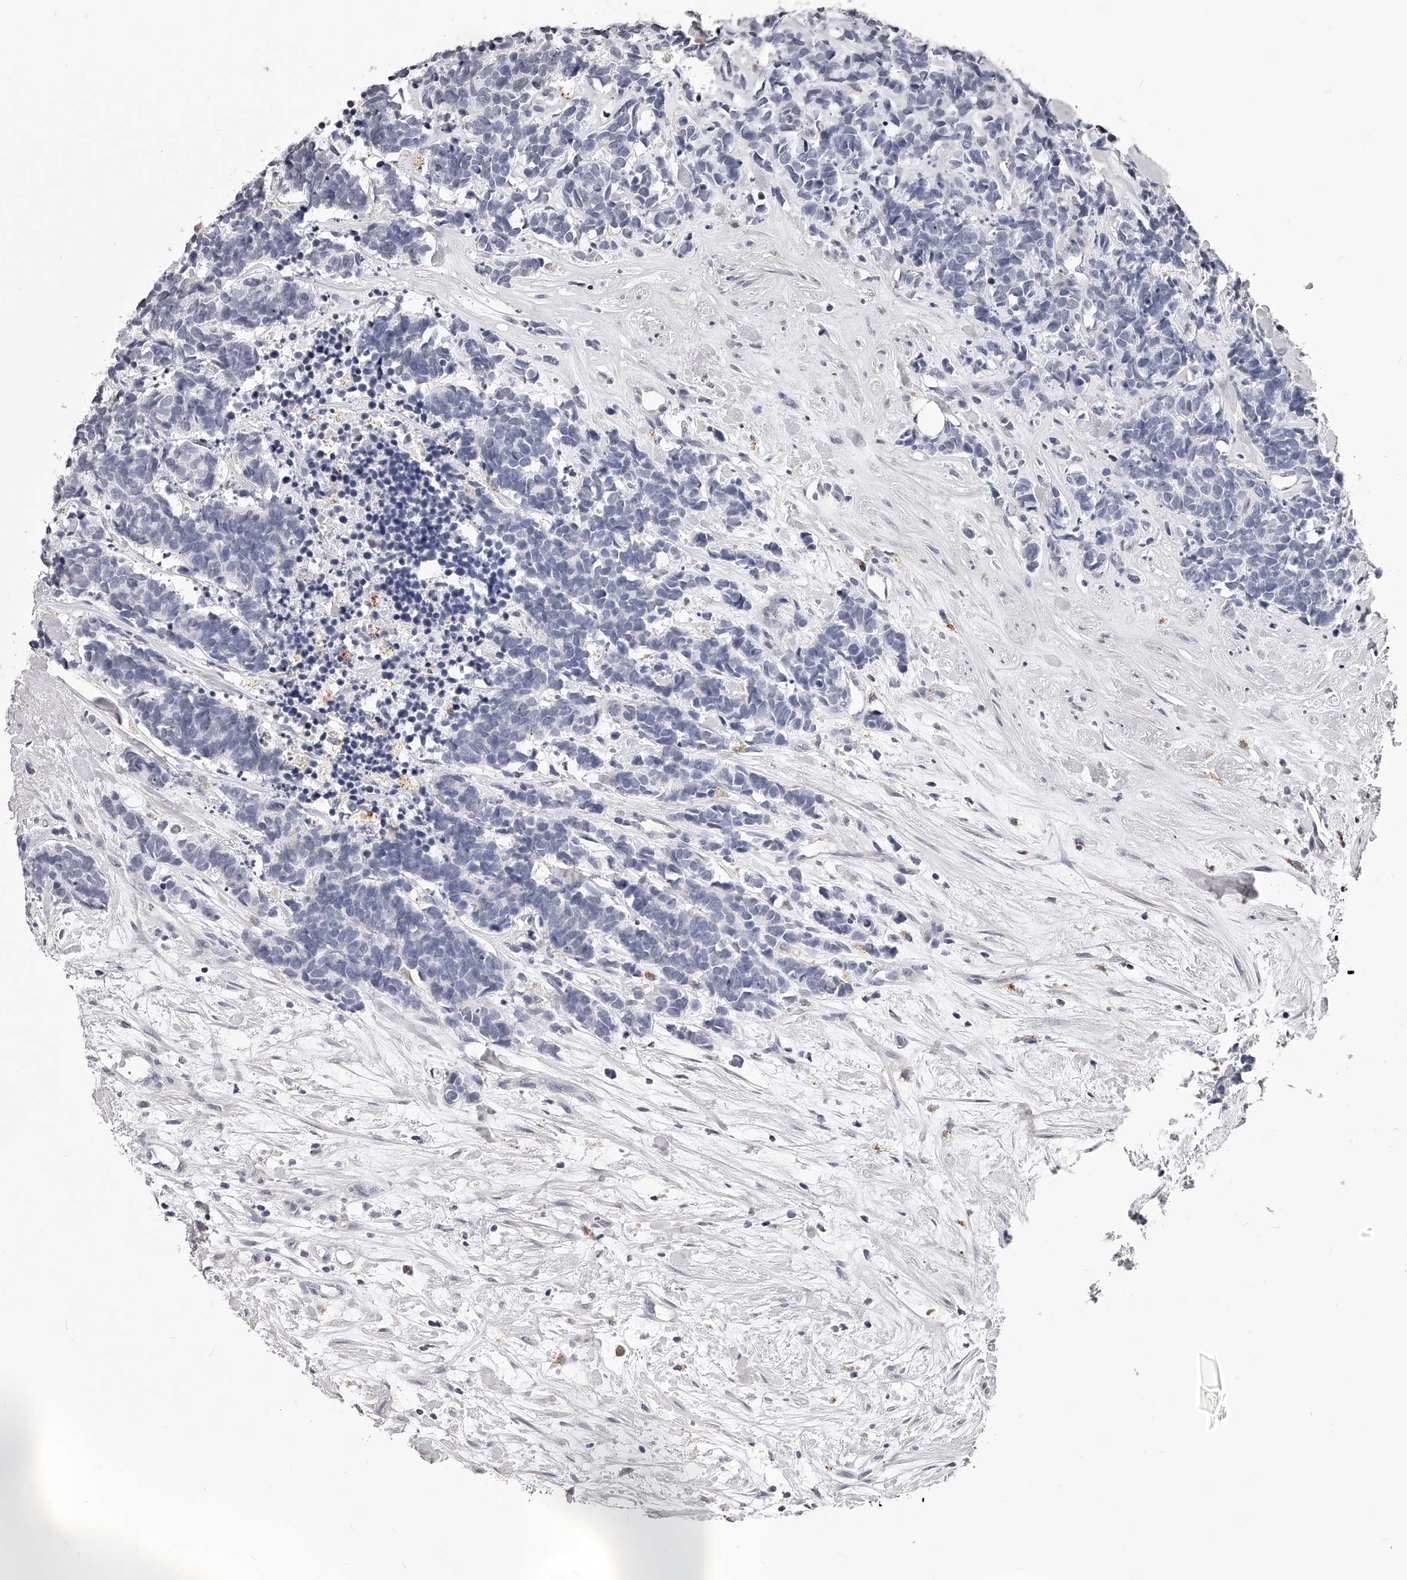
{"staining": {"intensity": "negative", "quantity": "none", "location": "none"}, "tissue": "carcinoid", "cell_type": "Tumor cells", "image_type": "cancer", "snomed": [{"axis": "morphology", "description": "Carcinoma, NOS"}, {"axis": "morphology", "description": "Carcinoid, malignant, NOS"}, {"axis": "topography", "description": "Urinary bladder"}], "caption": "Immunohistochemistry (IHC) of human carcinoma shows no expression in tumor cells.", "gene": "DMRT1", "patient": {"sex": "male", "age": 57}}